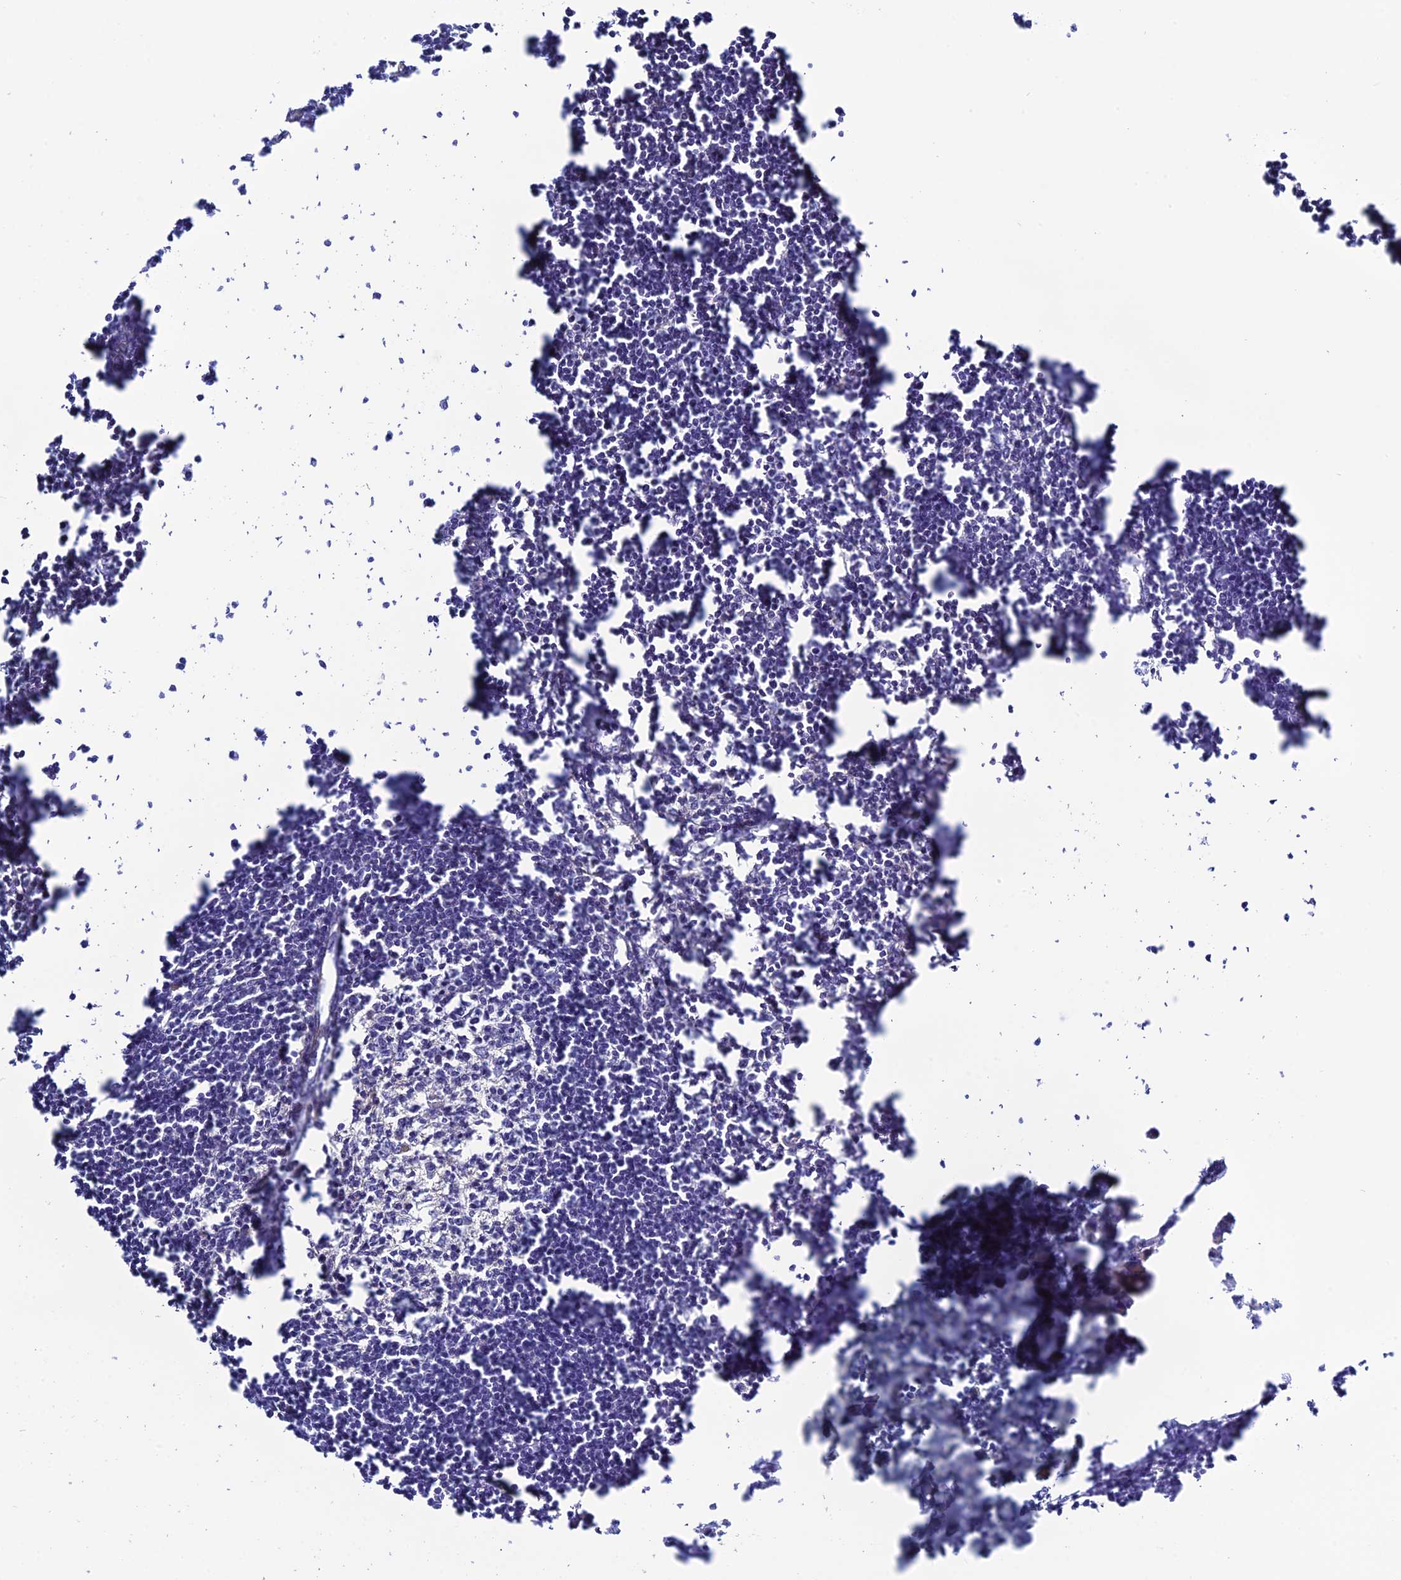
{"staining": {"intensity": "negative", "quantity": "none", "location": "none"}, "tissue": "lymph node", "cell_type": "Germinal center cells", "image_type": "normal", "snomed": [{"axis": "morphology", "description": "Normal tissue, NOS"}, {"axis": "morphology", "description": "Malignant melanoma, Metastatic site"}, {"axis": "topography", "description": "Lymph node"}], "caption": "A micrograph of lymph node stained for a protein demonstrates no brown staining in germinal center cells. (DAB IHC, high magnification).", "gene": "ZDHHC16", "patient": {"sex": "male", "age": 41}}